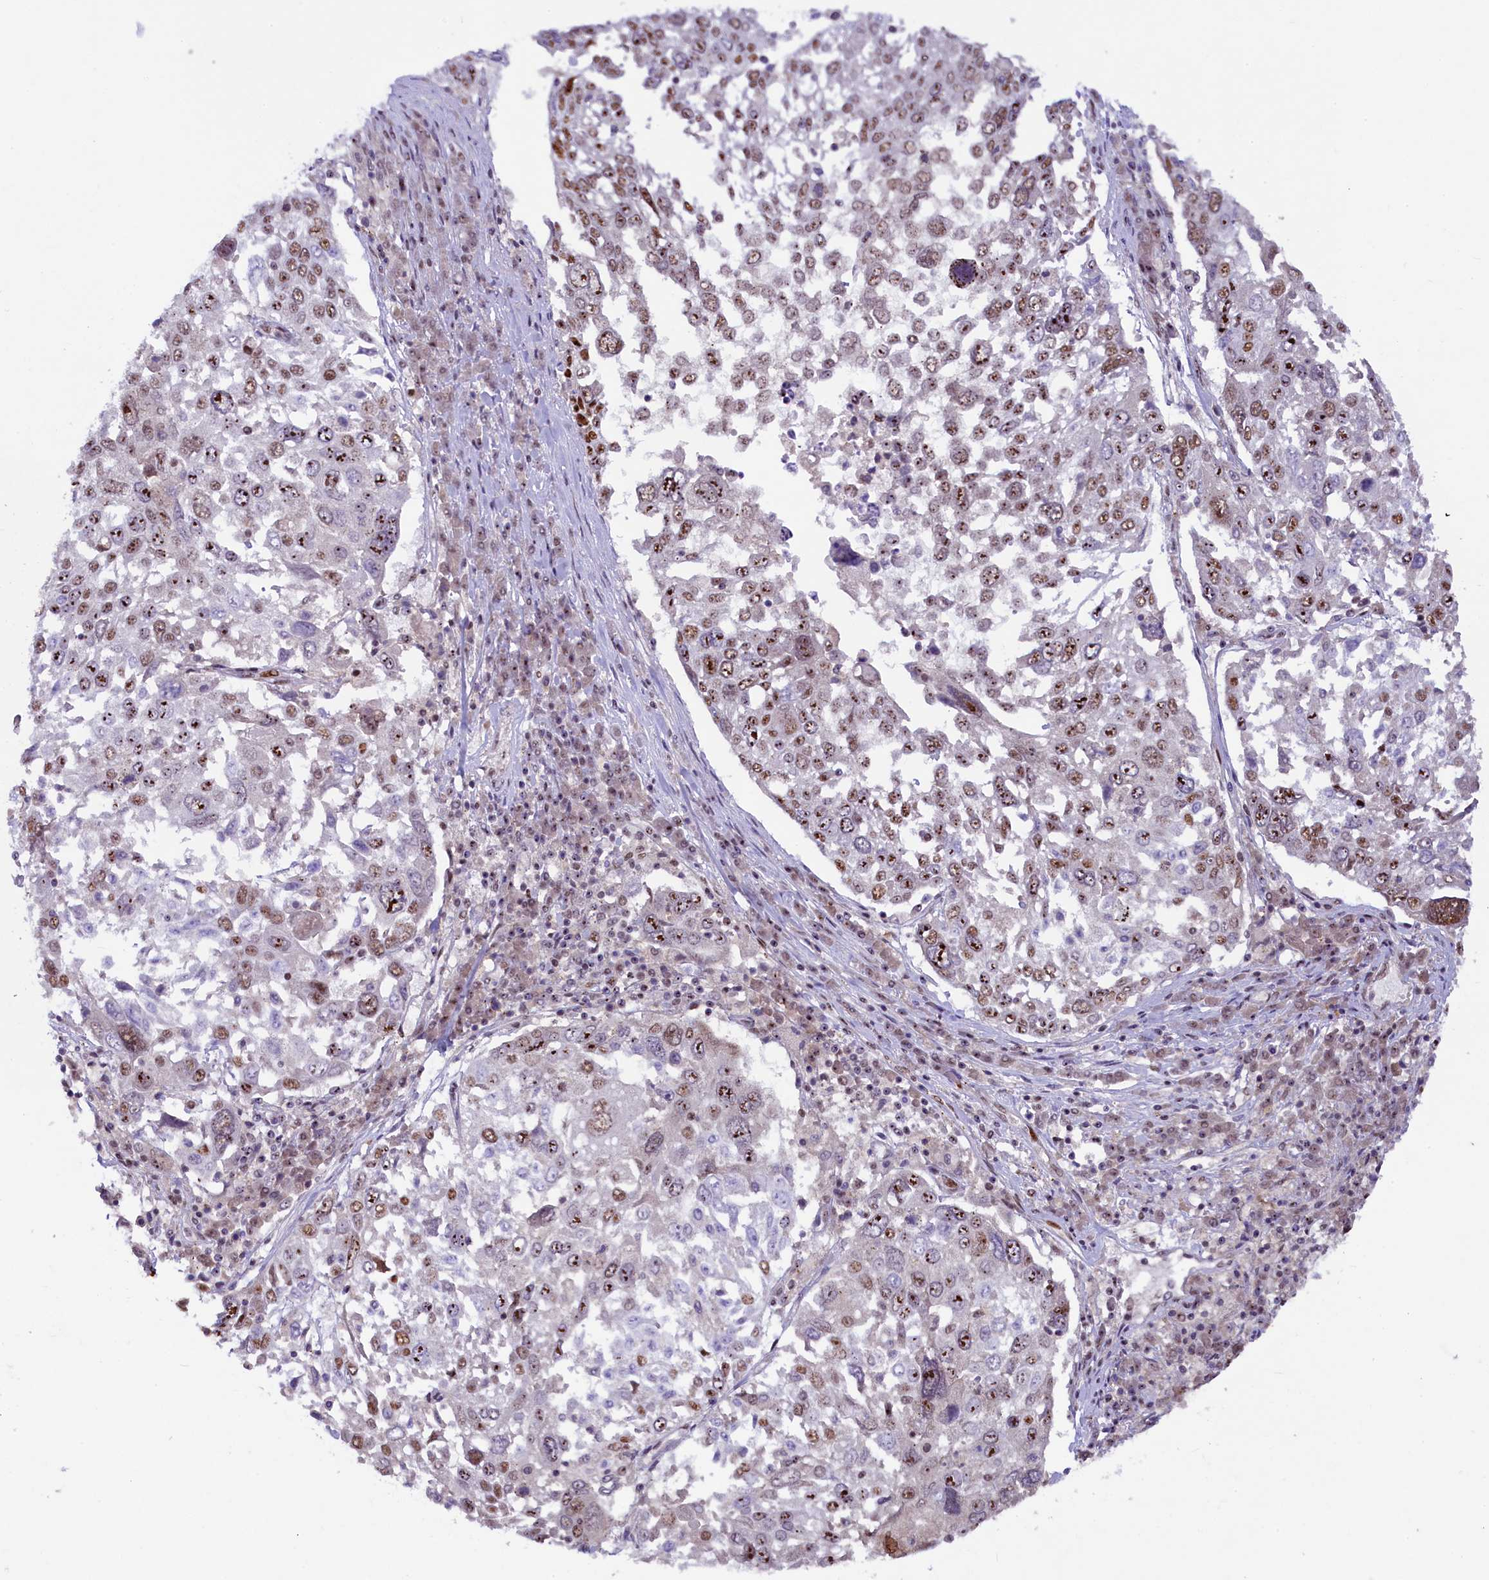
{"staining": {"intensity": "moderate", "quantity": ">75%", "location": "nuclear"}, "tissue": "lung cancer", "cell_type": "Tumor cells", "image_type": "cancer", "snomed": [{"axis": "morphology", "description": "Squamous cell carcinoma, NOS"}, {"axis": "topography", "description": "Lung"}], "caption": "A brown stain highlights moderate nuclear positivity of a protein in human squamous cell carcinoma (lung) tumor cells.", "gene": "ANKS3", "patient": {"sex": "male", "age": 65}}